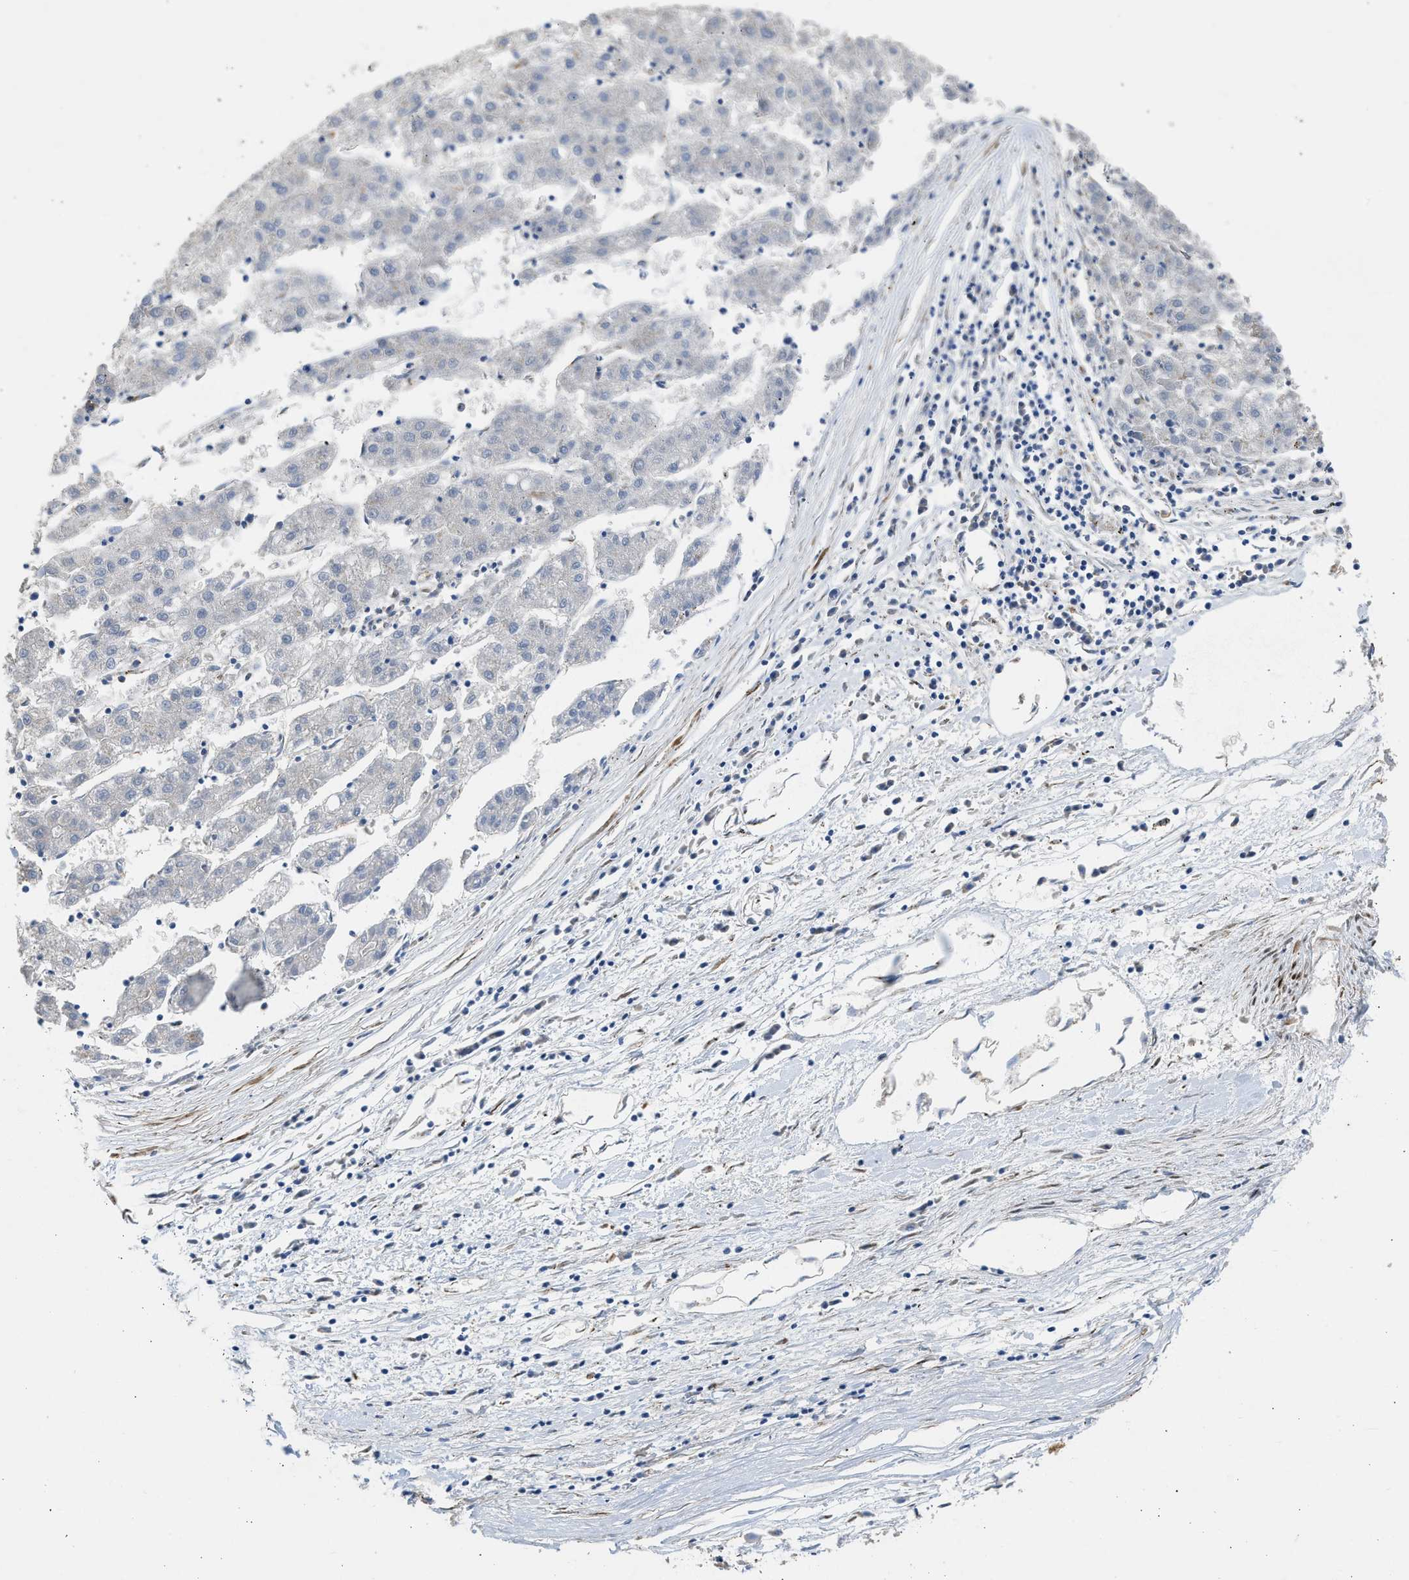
{"staining": {"intensity": "negative", "quantity": "none", "location": "none"}, "tissue": "liver cancer", "cell_type": "Tumor cells", "image_type": "cancer", "snomed": [{"axis": "morphology", "description": "Carcinoma, Hepatocellular, NOS"}, {"axis": "topography", "description": "Liver"}], "caption": "Tumor cells are negative for brown protein staining in hepatocellular carcinoma (liver).", "gene": "IPO8", "patient": {"sex": "male", "age": 72}}